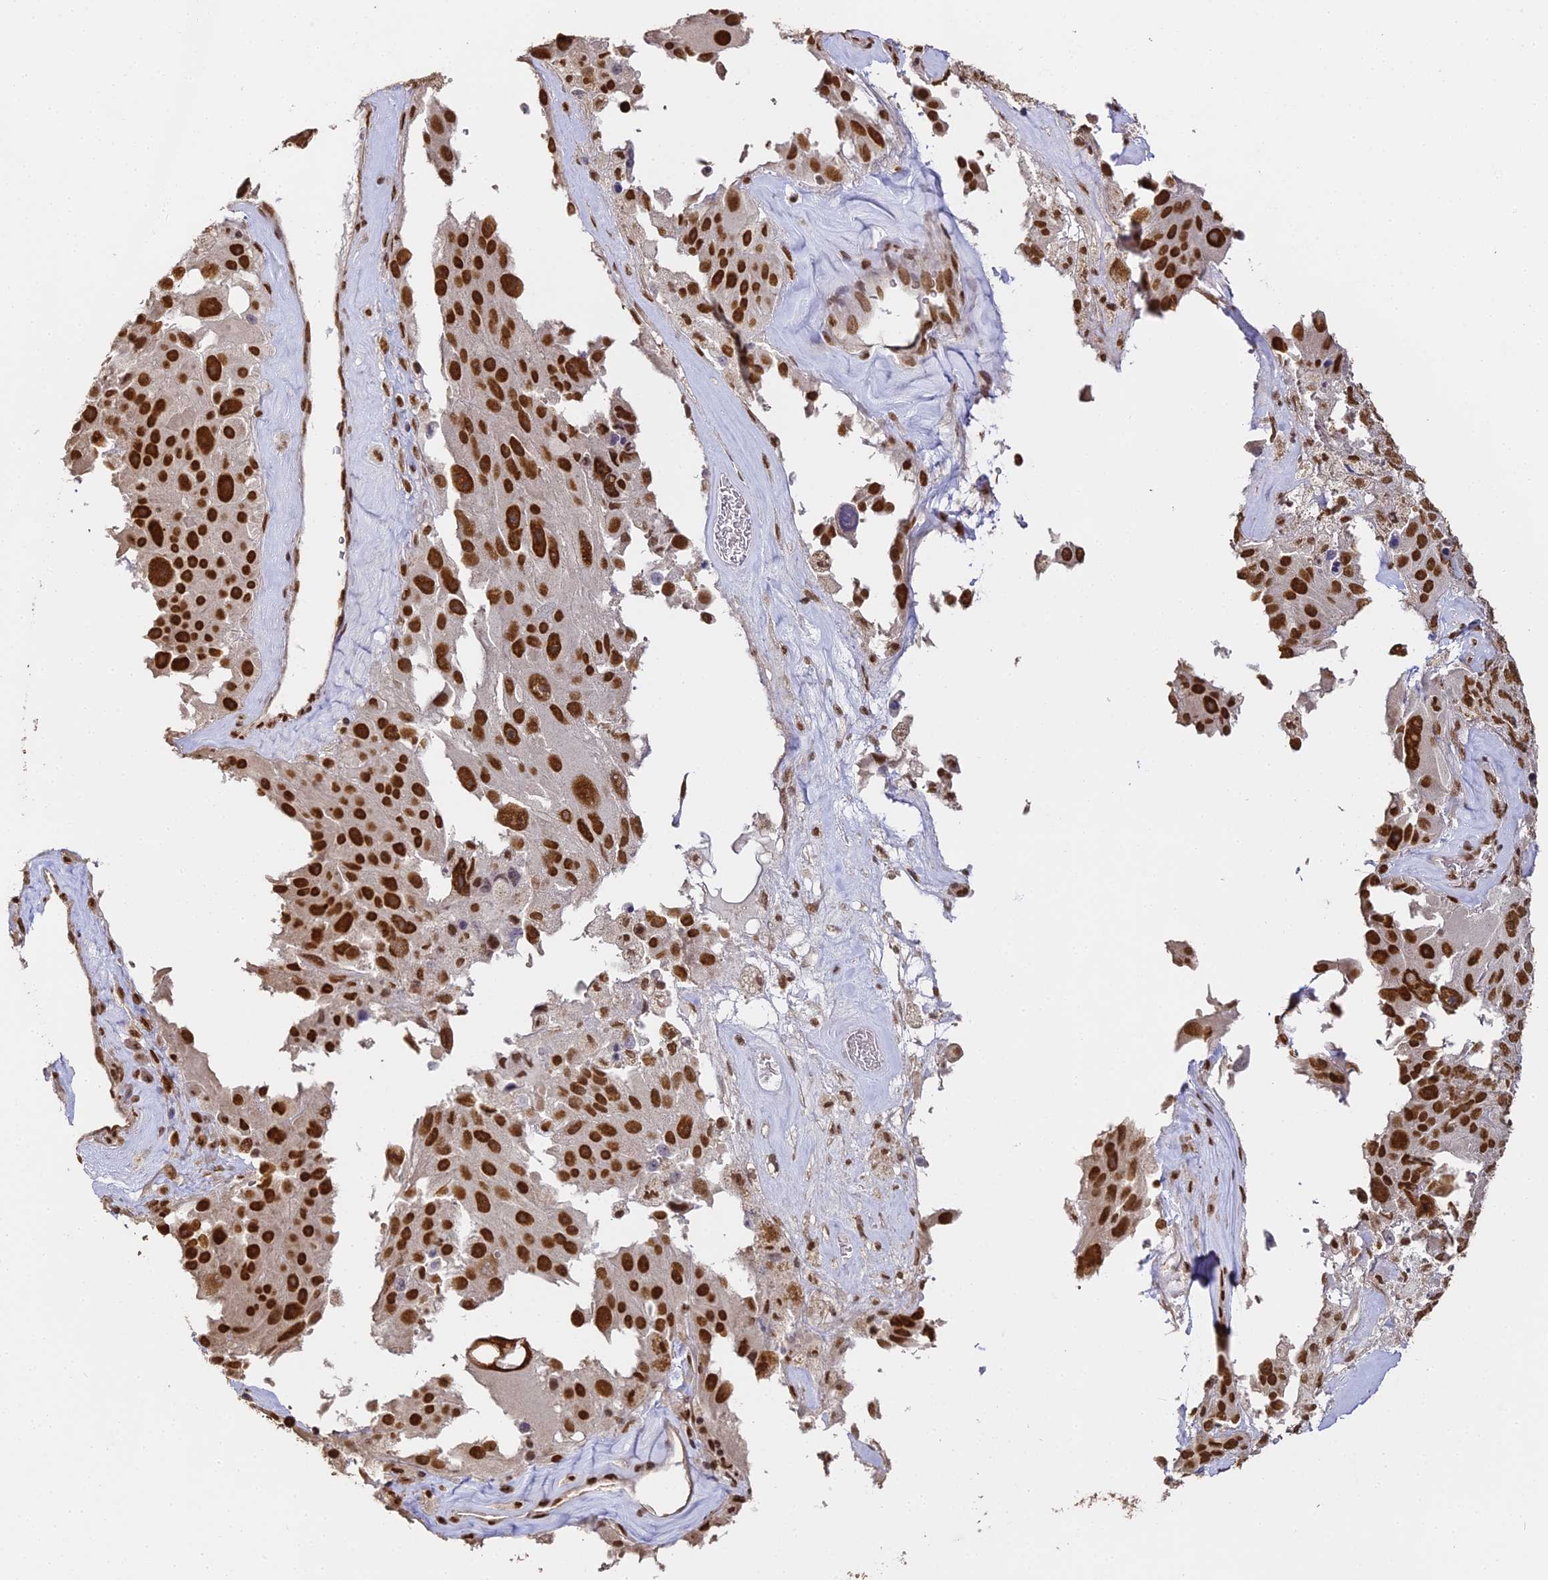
{"staining": {"intensity": "strong", "quantity": ">75%", "location": "nuclear"}, "tissue": "melanoma", "cell_type": "Tumor cells", "image_type": "cancer", "snomed": [{"axis": "morphology", "description": "Malignant melanoma, Metastatic site"}, {"axis": "topography", "description": "Lymph node"}], "caption": "Melanoma tissue demonstrates strong nuclear expression in about >75% of tumor cells, visualized by immunohistochemistry.", "gene": "HNRNPA1", "patient": {"sex": "male", "age": 62}}